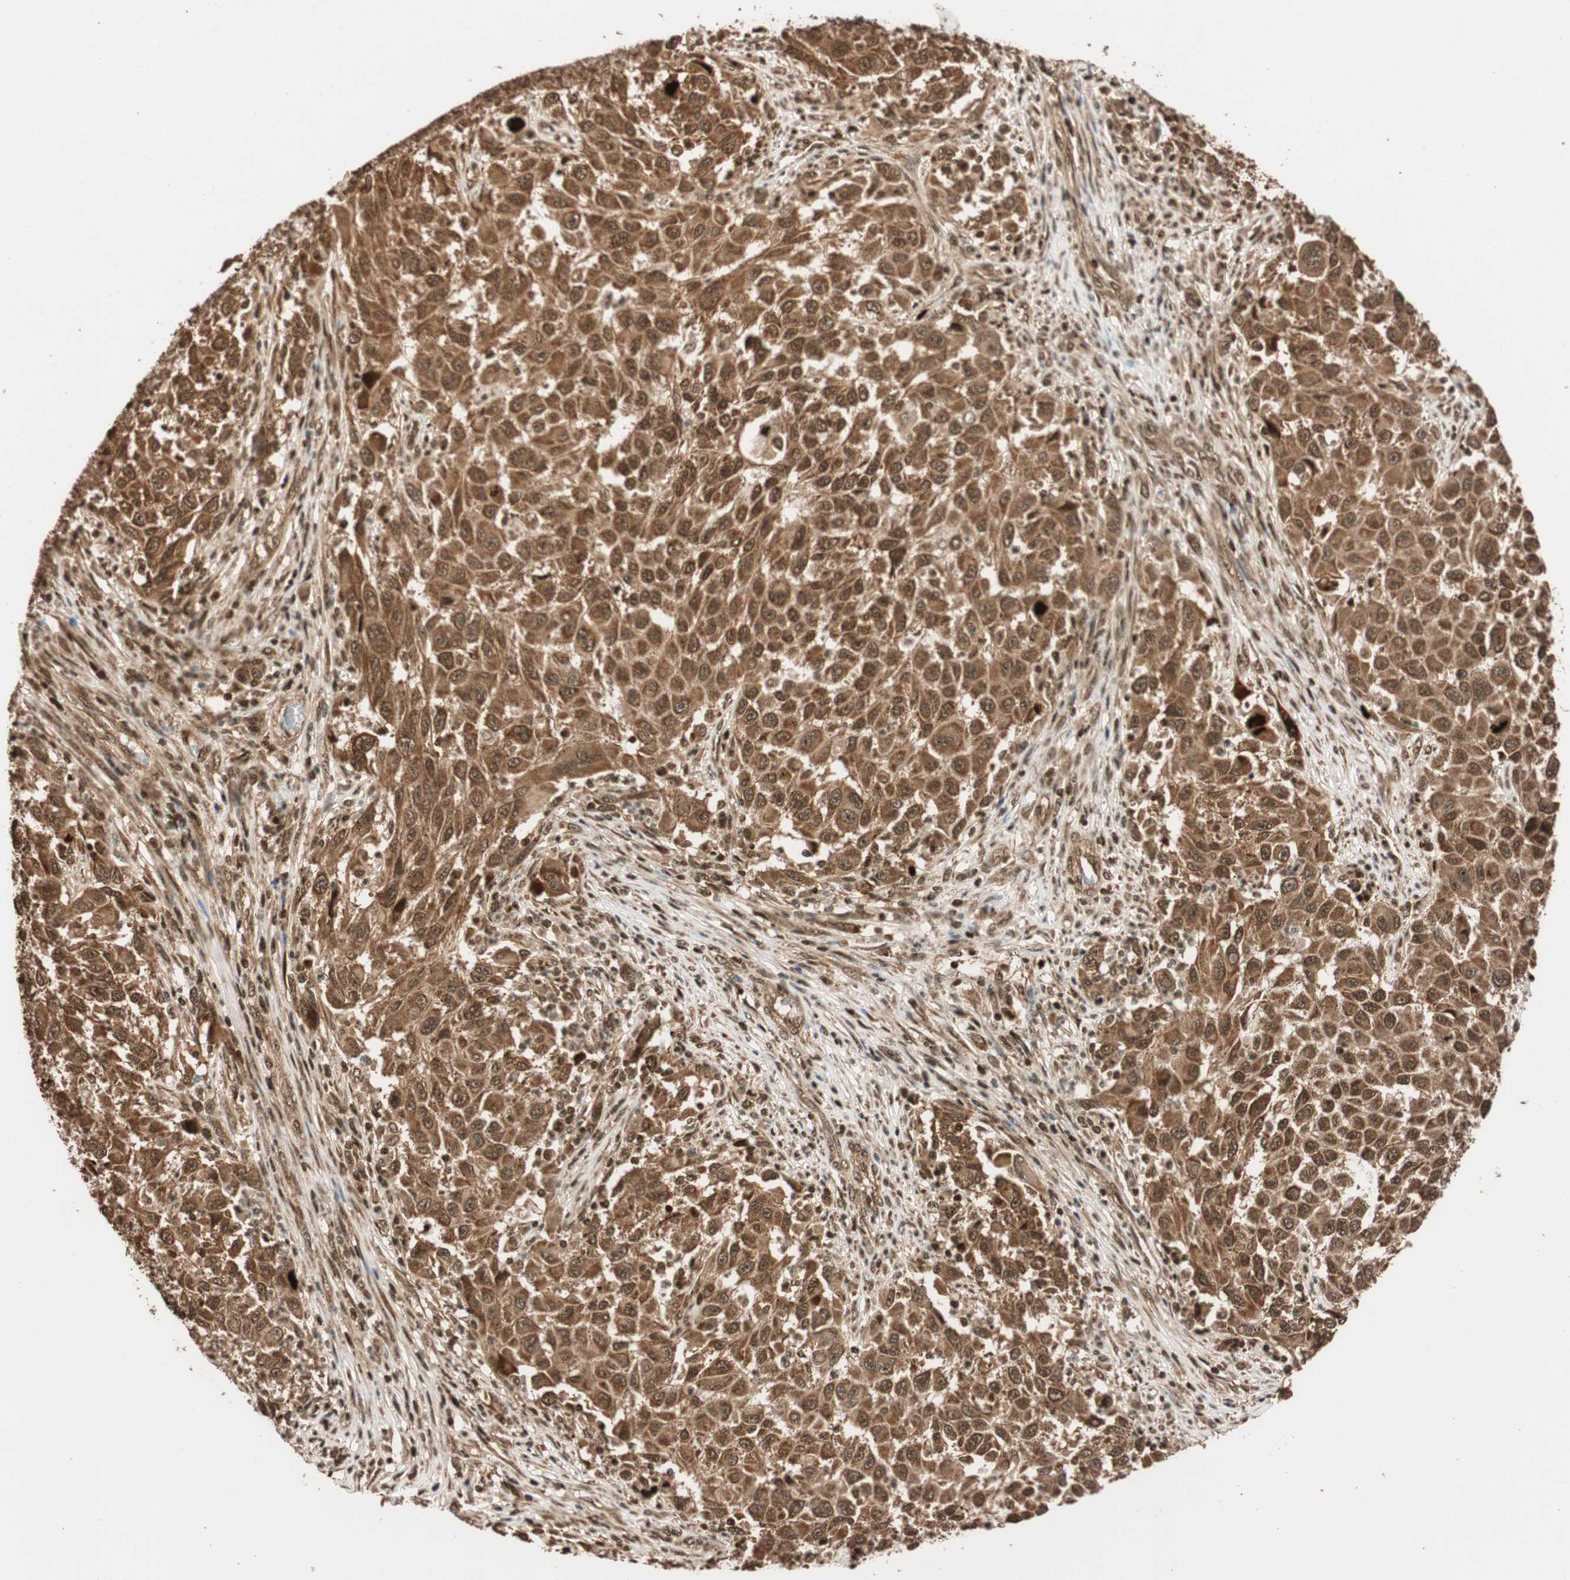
{"staining": {"intensity": "moderate", "quantity": ">75%", "location": "cytoplasmic/membranous,nuclear"}, "tissue": "melanoma", "cell_type": "Tumor cells", "image_type": "cancer", "snomed": [{"axis": "morphology", "description": "Malignant melanoma, Metastatic site"}, {"axis": "topography", "description": "Lymph node"}], "caption": "Immunohistochemical staining of malignant melanoma (metastatic site) exhibits medium levels of moderate cytoplasmic/membranous and nuclear staining in about >75% of tumor cells.", "gene": "ALKBH5", "patient": {"sex": "male", "age": 61}}